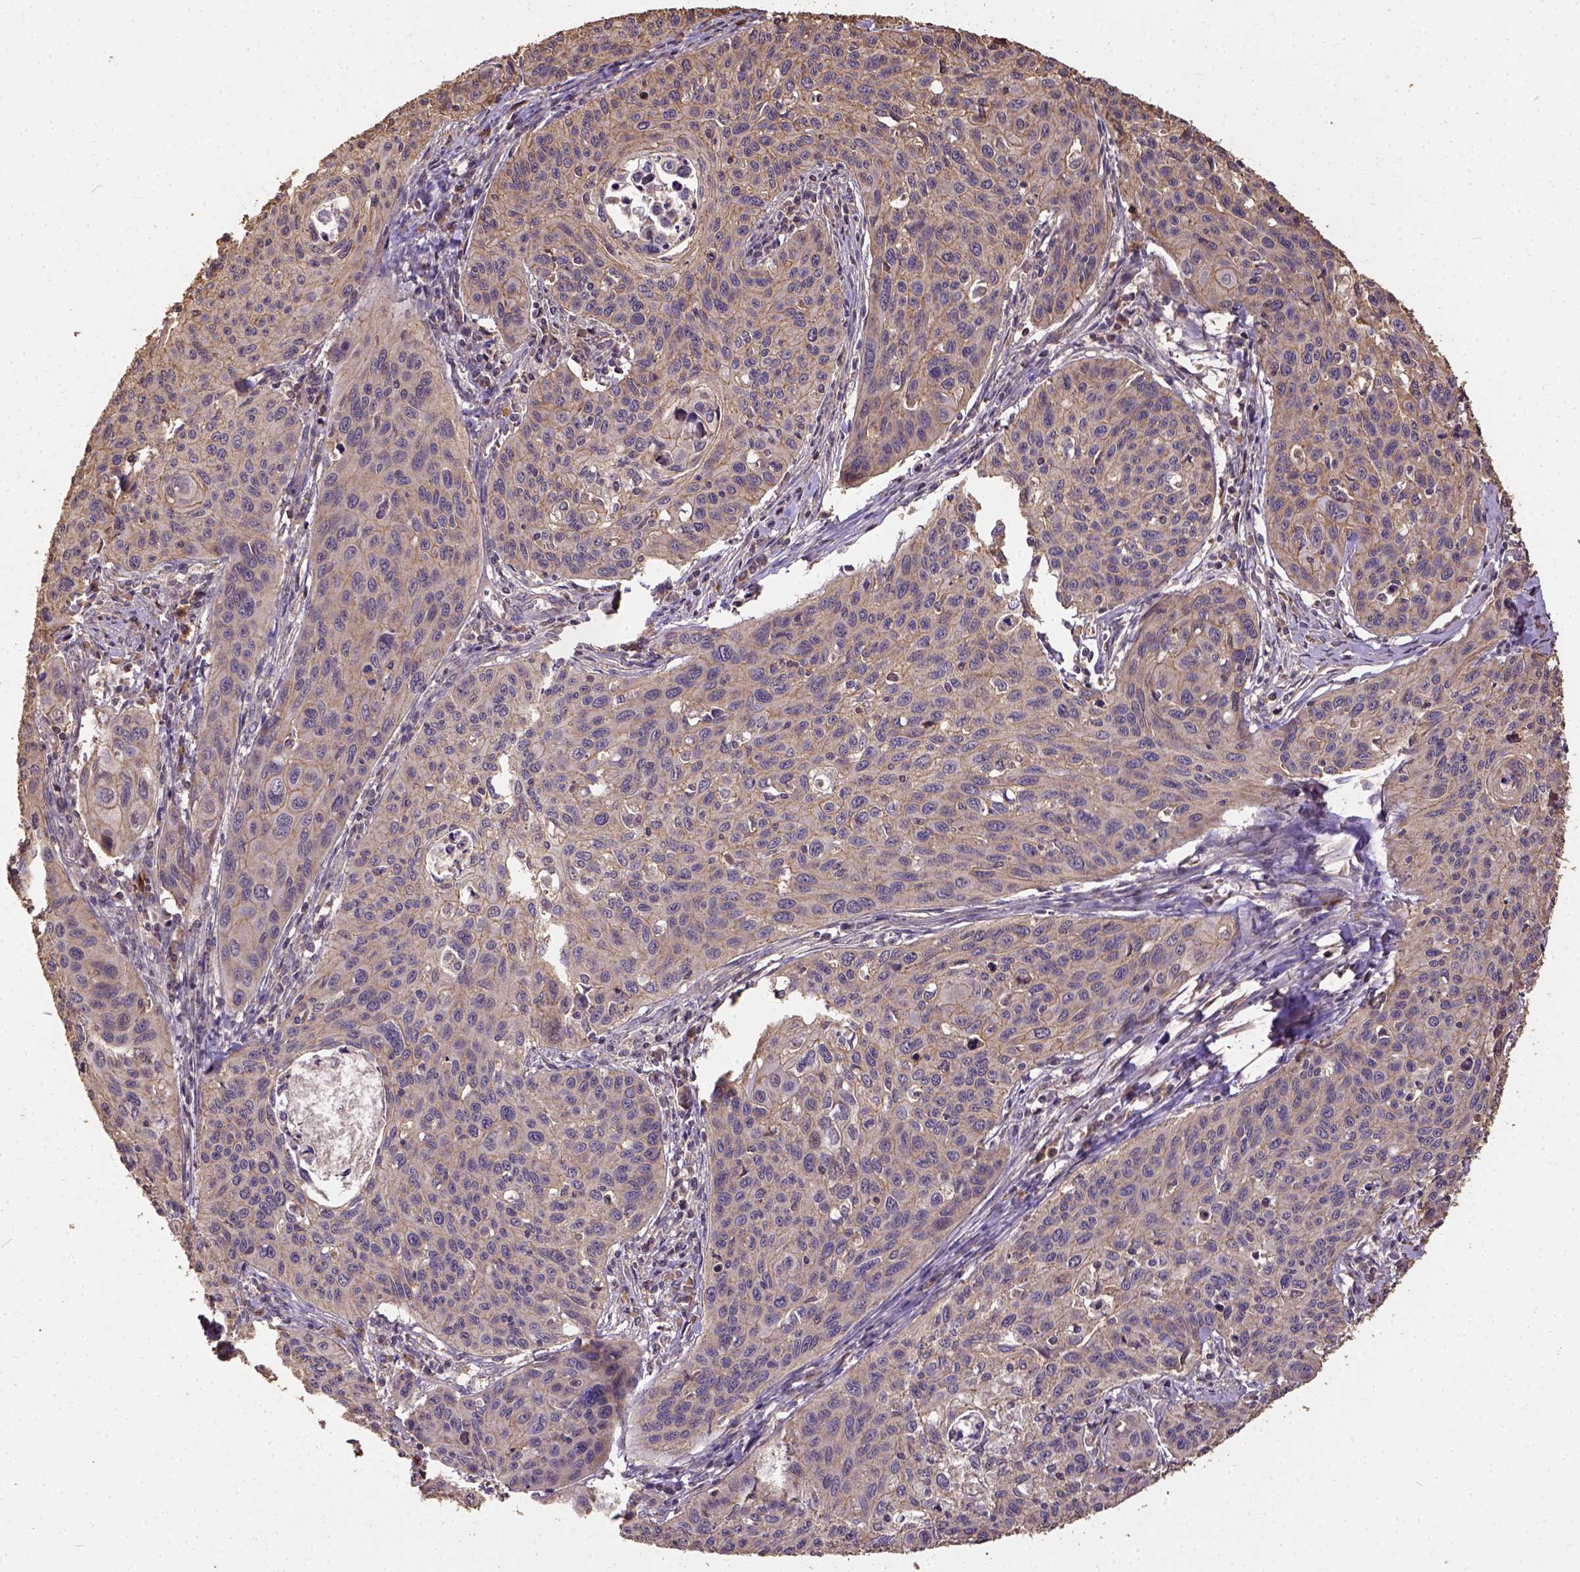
{"staining": {"intensity": "weak", "quantity": ">75%", "location": "cytoplasmic/membranous"}, "tissue": "cervical cancer", "cell_type": "Tumor cells", "image_type": "cancer", "snomed": [{"axis": "morphology", "description": "Squamous cell carcinoma, NOS"}, {"axis": "topography", "description": "Cervix"}], "caption": "Cervical cancer (squamous cell carcinoma) stained with IHC demonstrates weak cytoplasmic/membranous positivity in approximately >75% of tumor cells.", "gene": "ATP1B3", "patient": {"sex": "female", "age": 31}}